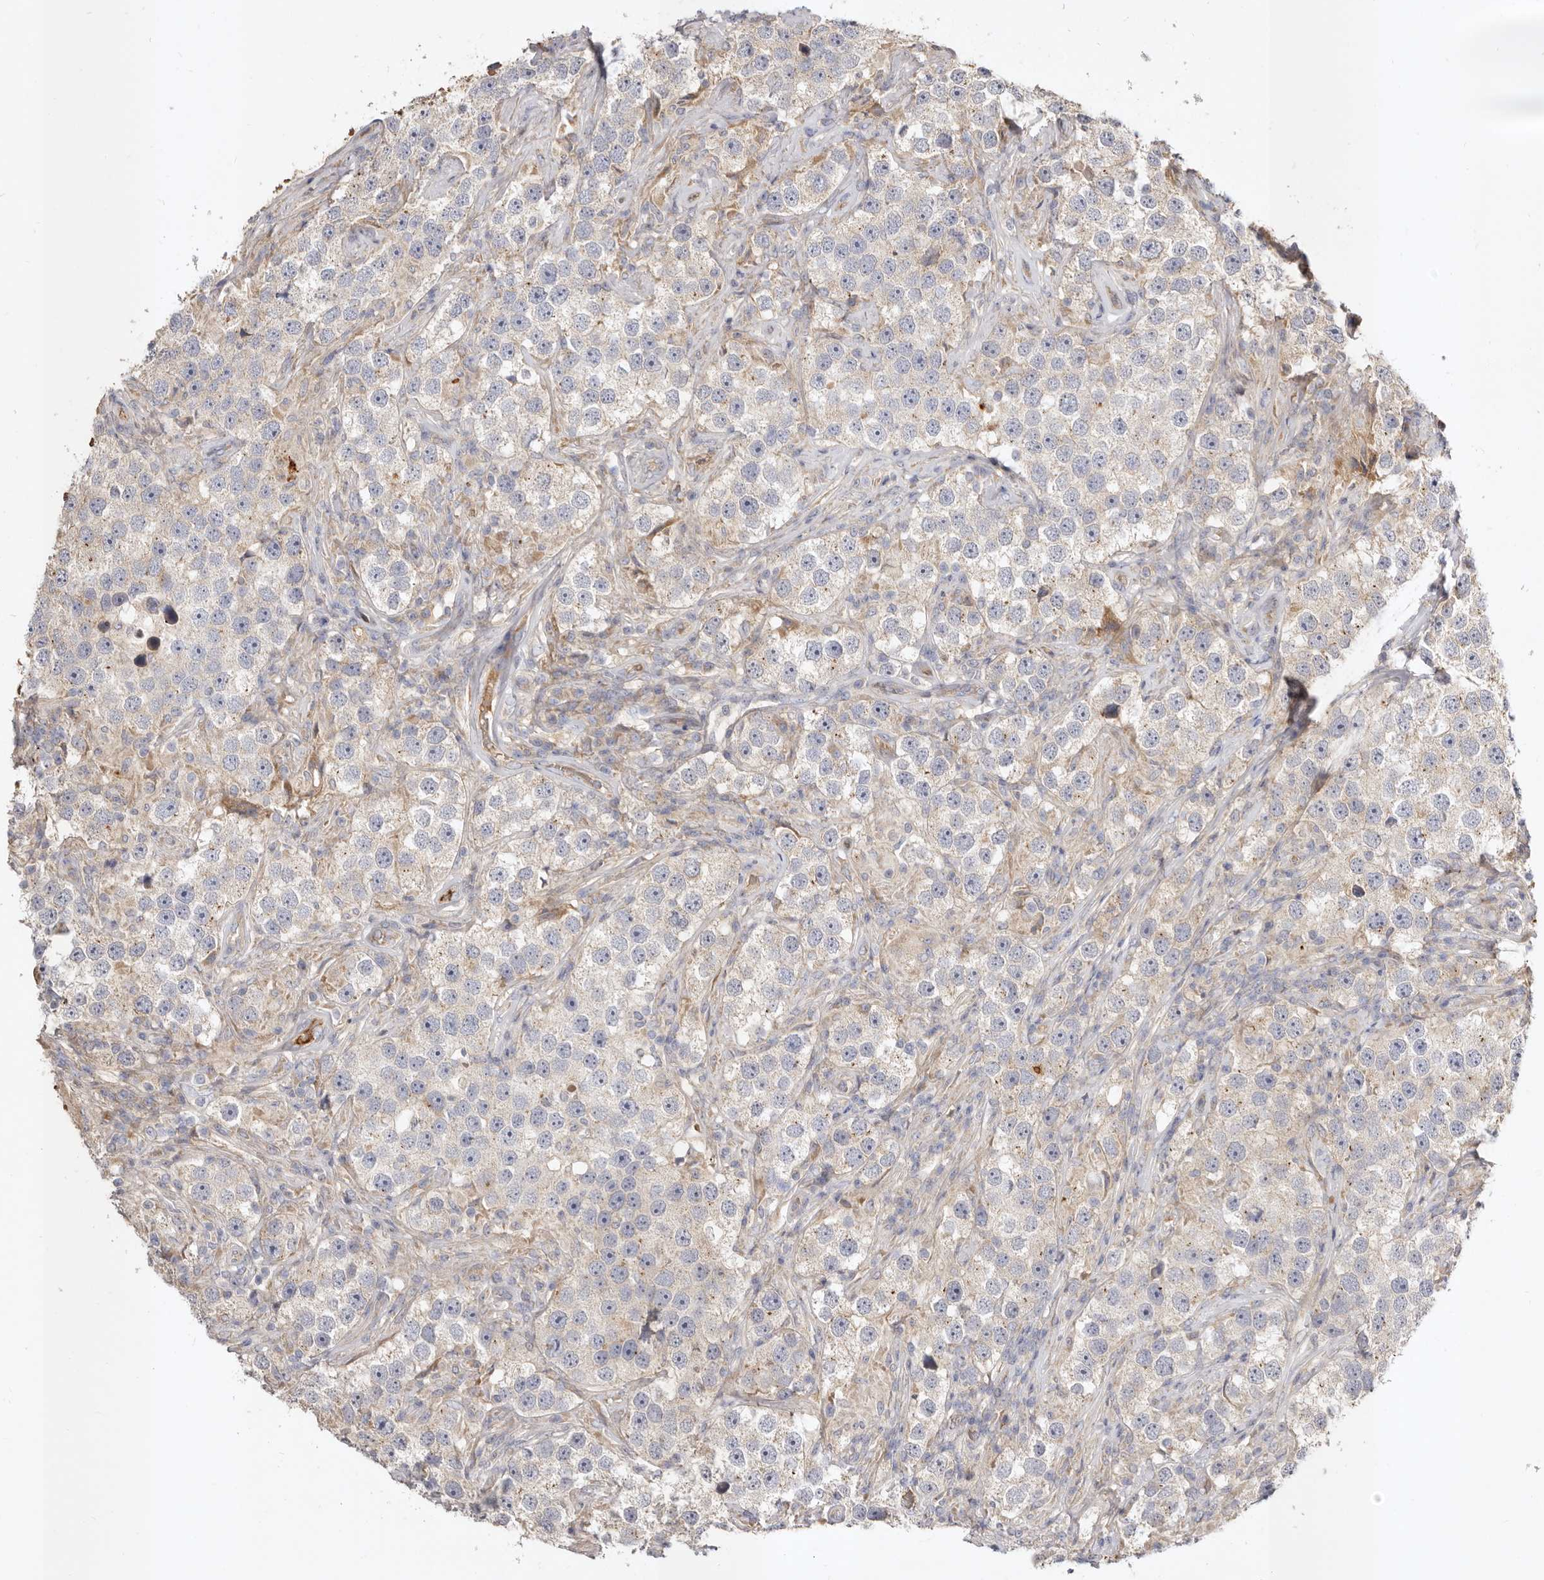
{"staining": {"intensity": "negative", "quantity": "none", "location": "none"}, "tissue": "testis cancer", "cell_type": "Tumor cells", "image_type": "cancer", "snomed": [{"axis": "morphology", "description": "Seminoma, NOS"}, {"axis": "topography", "description": "Testis"}], "caption": "The image reveals no staining of tumor cells in testis cancer (seminoma).", "gene": "ADAMTS9", "patient": {"sex": "male", "age": 49}}